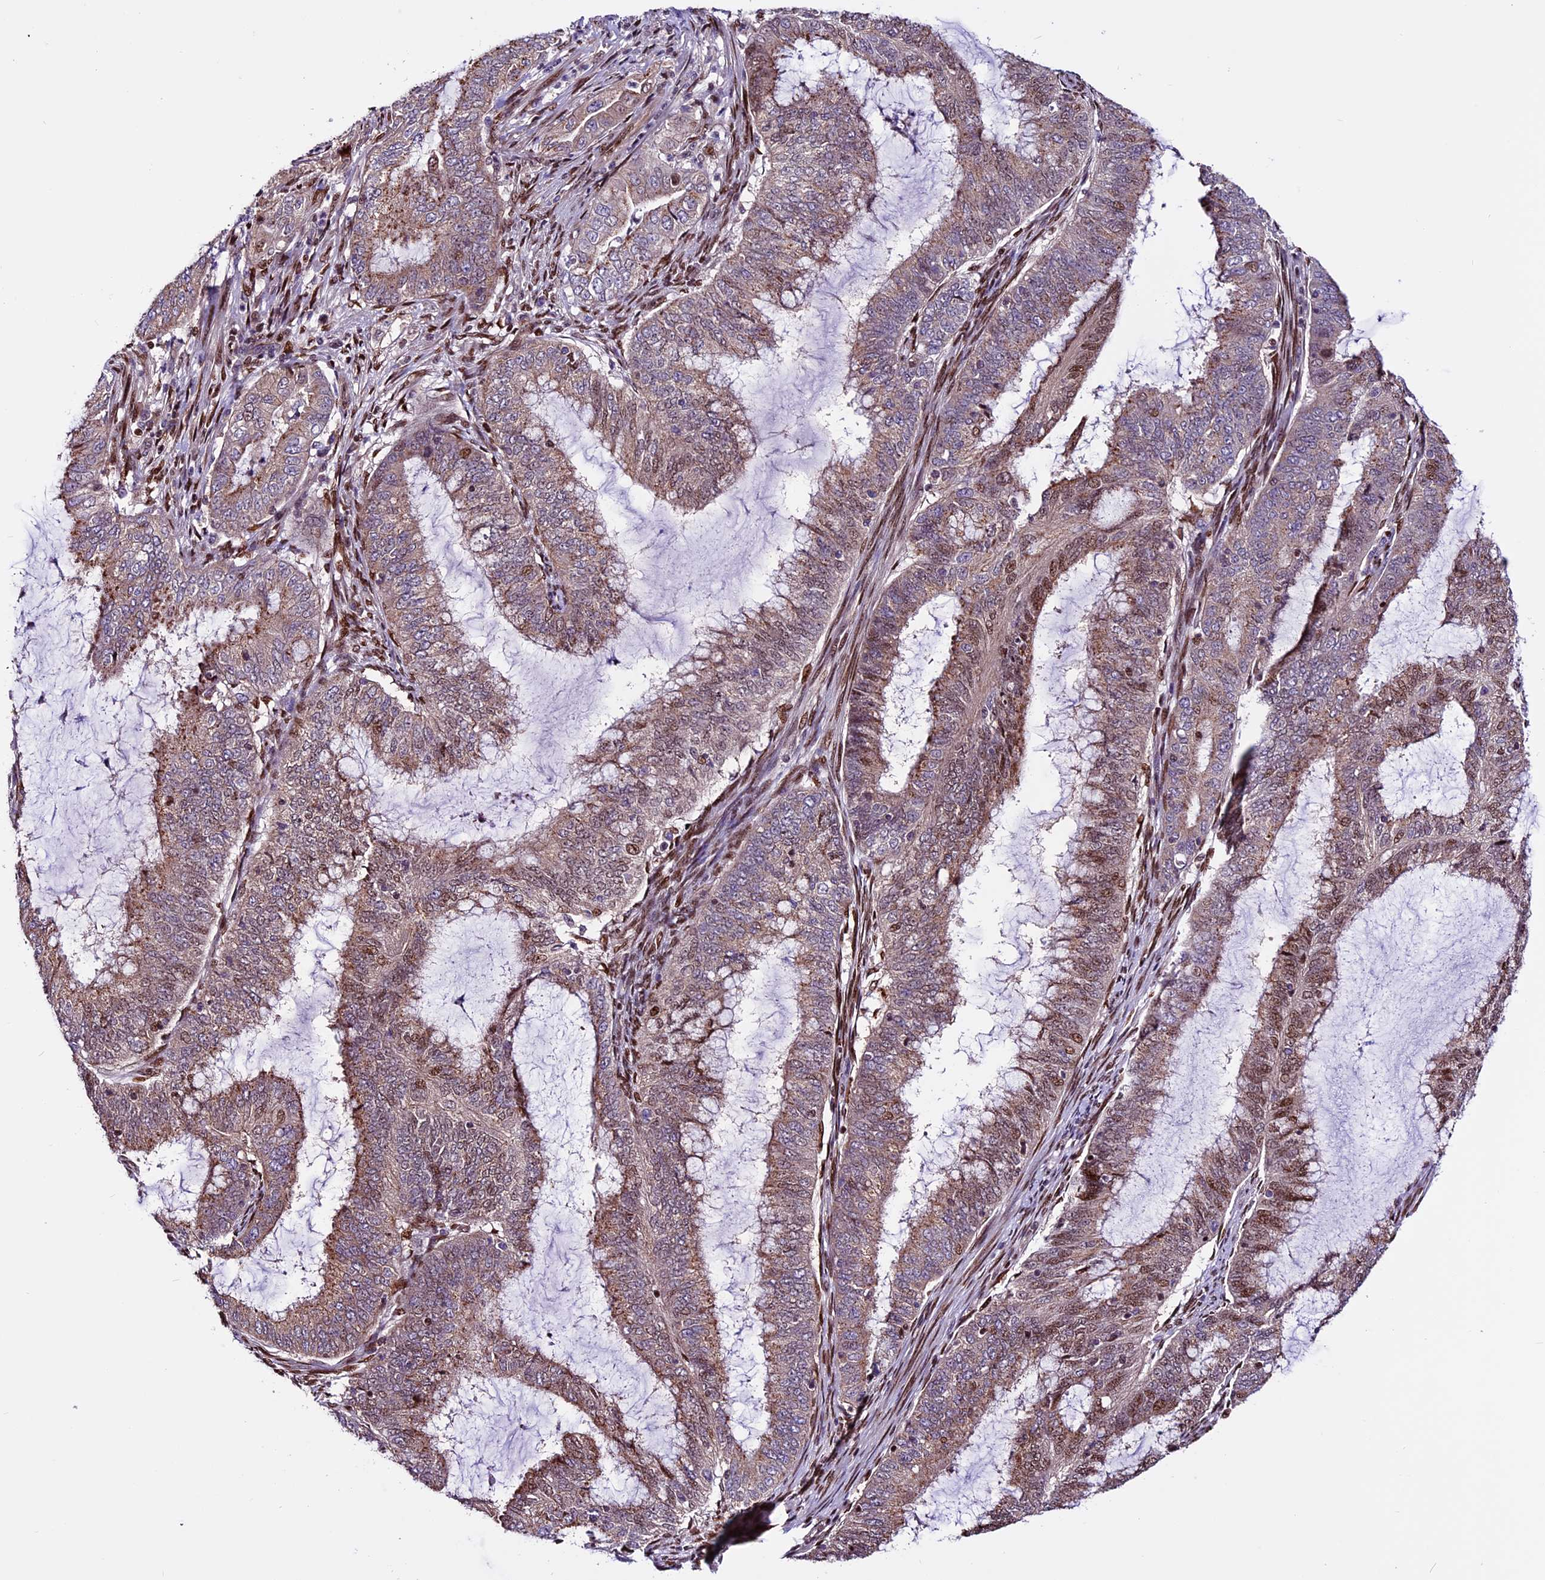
{"staining": {"intensity": "moderate", "quantity": ">75%", "location": "cytoplasmic/membranous,nuclear"}, "tissue": "endometrial cancer", "cell_type": "Tumor cells", "image_type": "cancer", "snomed": [{"axis": "morphology", "description": "Adenocarcinoma, NOS"}, {"axis": "topography", "description": "Endometrium"}], "caption": "This micrograph shows endometrial cancer (adenocarcinoma) stained with immunohistochemistry (IHC) to label a protein in brown. The cytoplasmic/membranous and nuclear of tumor cells show moderate positivity for the protein. Nuclei are counter-stained blue.", "gene": "RINL", "patient": {"sex": "female", "age": 51}}